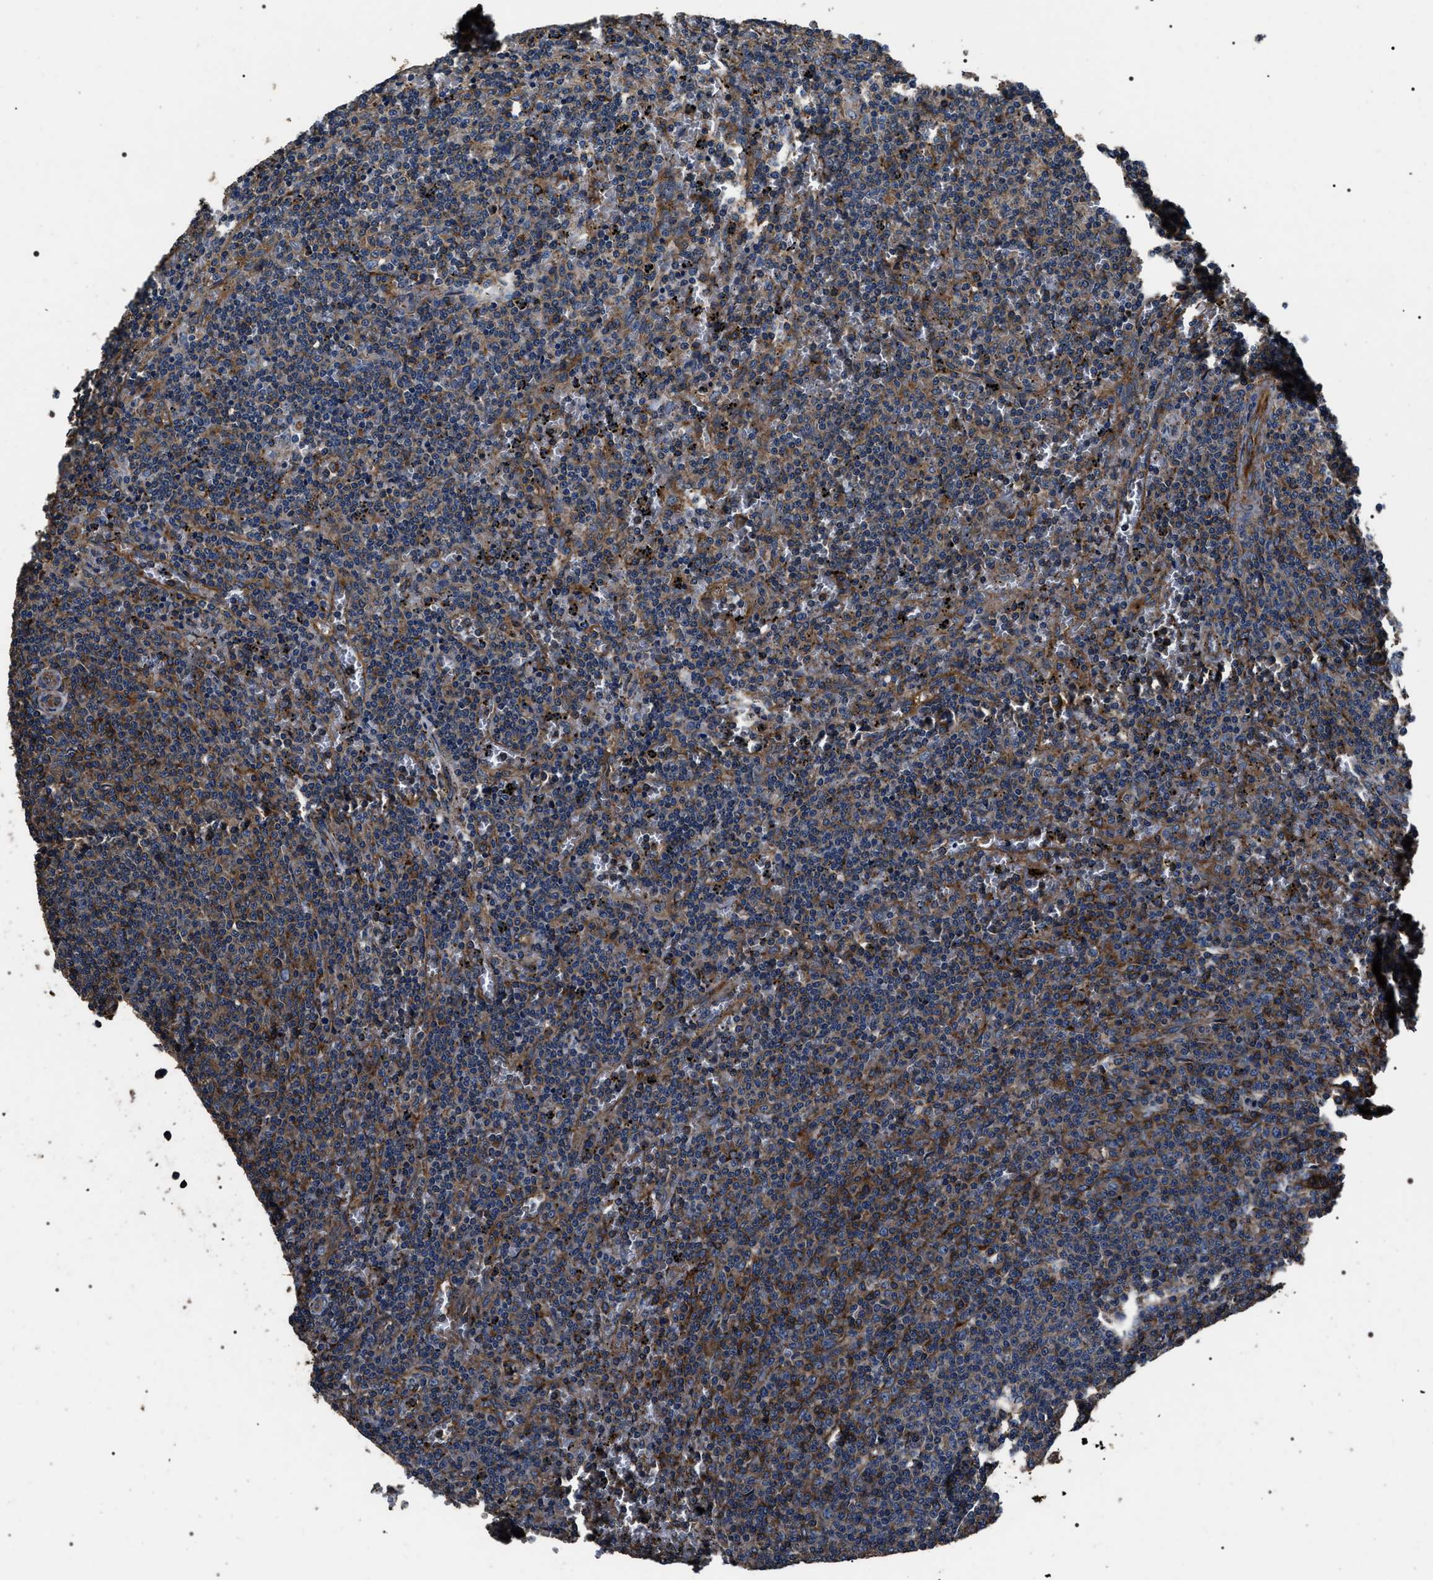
{"staining": {"intensity": "weak", "quantity": "25%-75%", "location": "cytoplasmic/membranous"}, "tissue": "lymphoma", "cell_type": "Tumor cells", "image_type": "cancer", "snomed": [{"axis": "morphology", "description": "Malignant lymphoma, non-Hodgkin's type, Low grade"}, {"axis": "topography", "description": "Spleen"}], "caption": "Human lymphoma stained with a brown dye shows weak cytoplasmic/membranous positive expression in approximately 25%-75% of tumor cells.", "gene": "HSCB", "patient": {"sex": "female", "age": 50}}